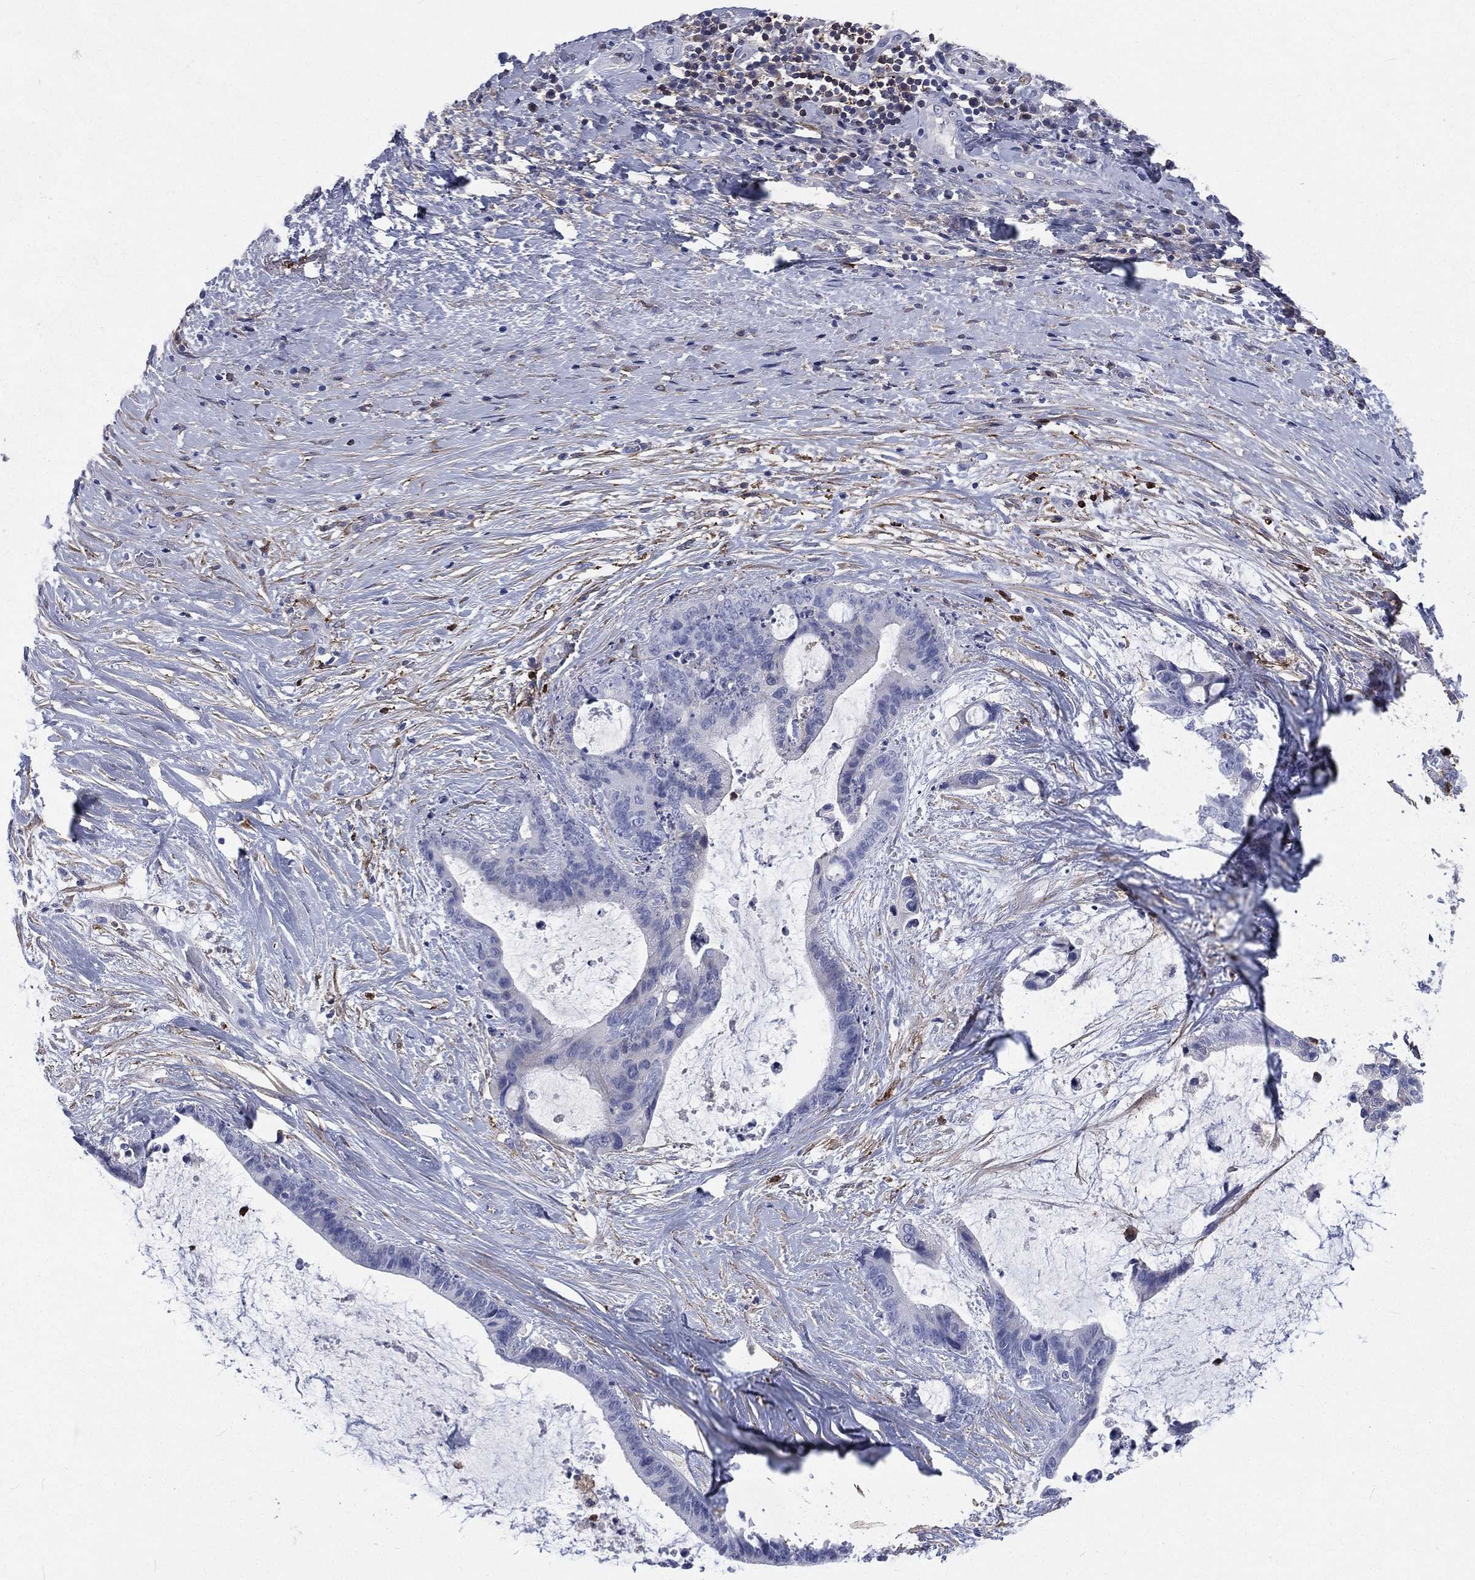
{"staining": {"intensity": "negative", "quantity": "none", "location": "none"}, "tissue": "liver cancer", "cell_type": "Tumor cells", "image_type": "cancer", "snomed": [{"axis": "morphology", "description": "Cholangiocarcinoma"}, {"axis": "topography", "description": "Liver"}], "caption": "The photomicrograph shows no significant positivity in tumor cells of liver cancer.", "gene": "BASP1", "patient": {"sex": "female", "age": 73}}